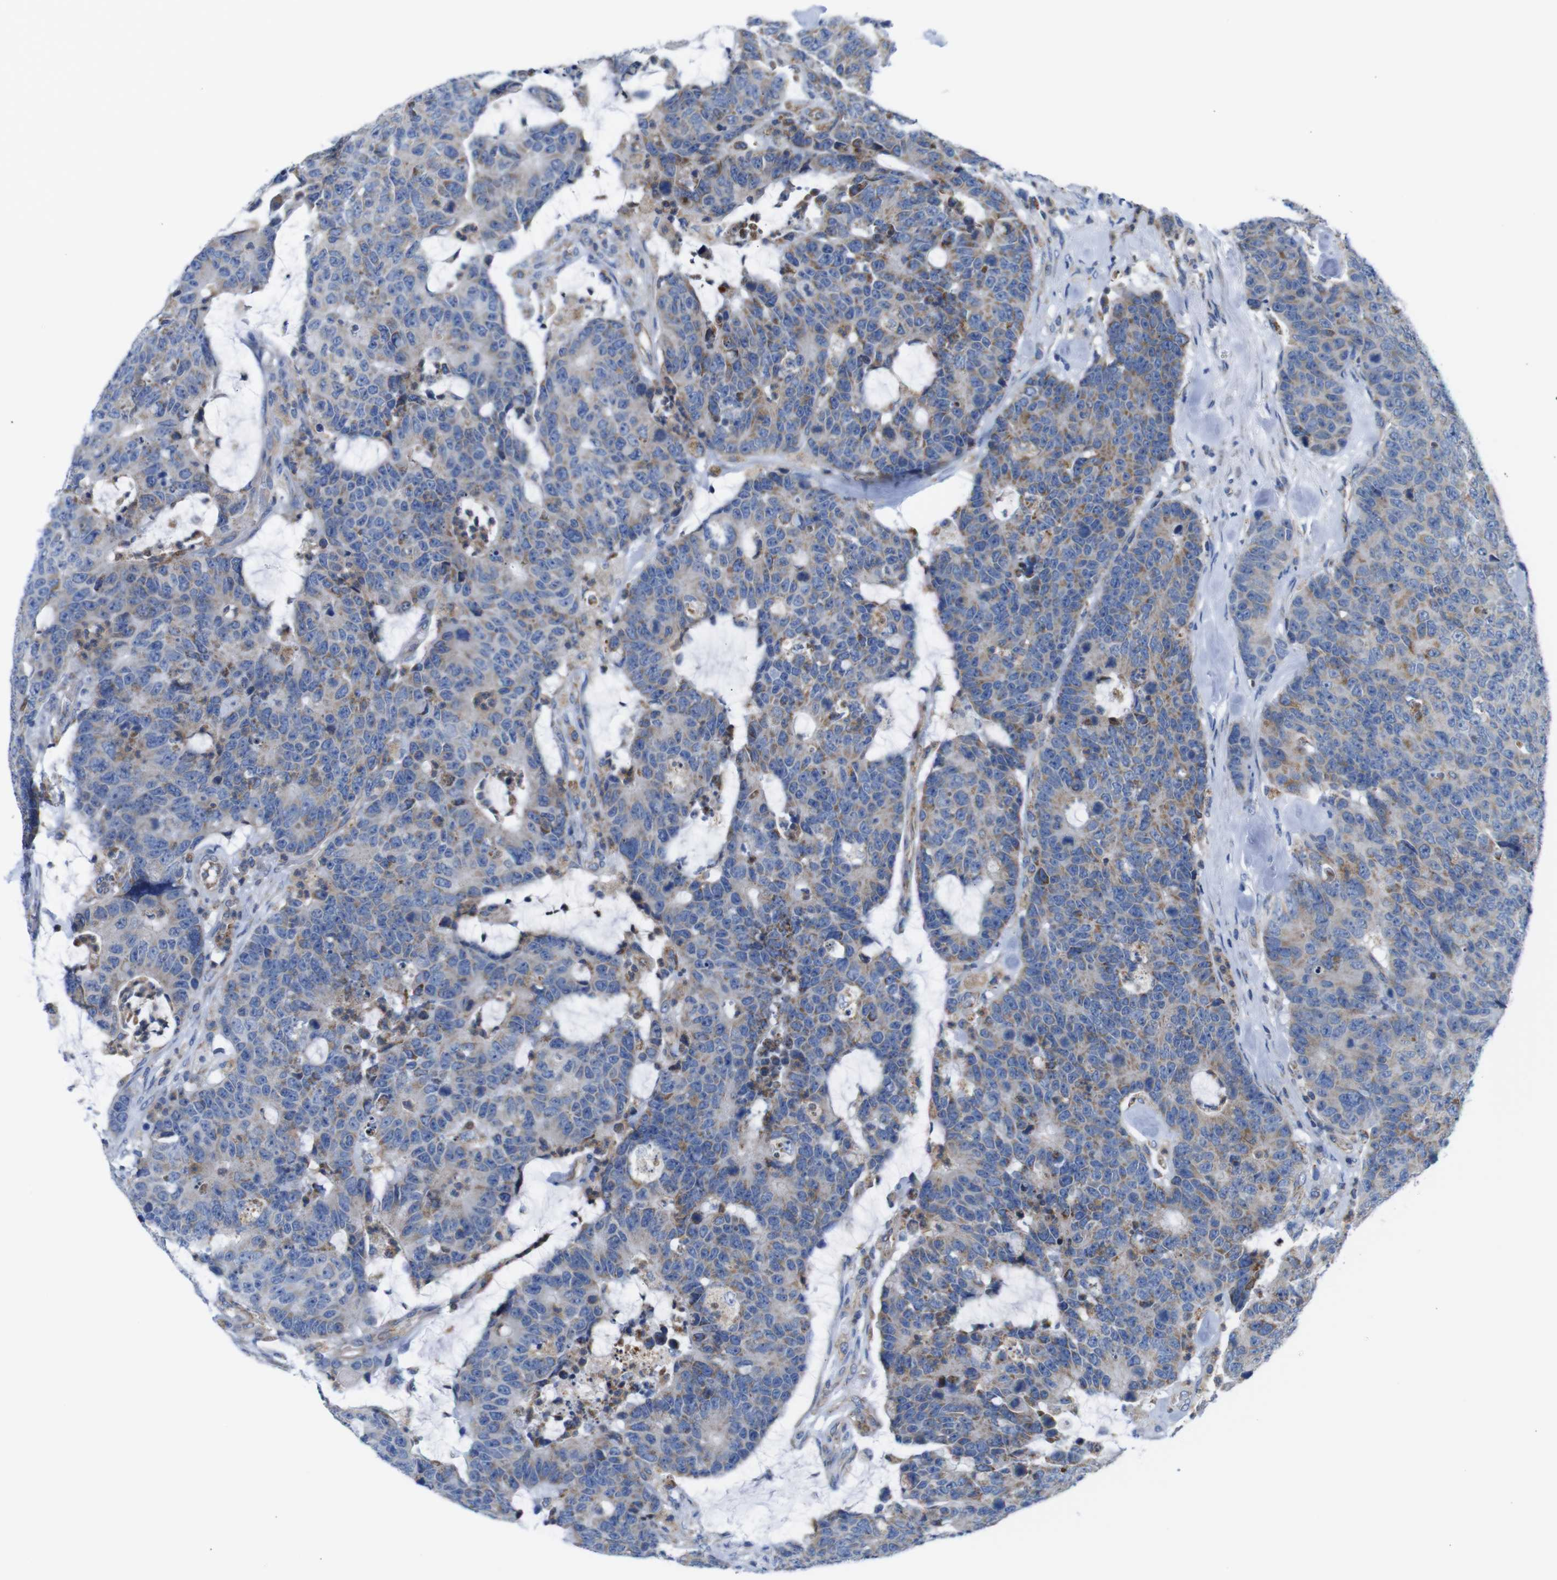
{"staining": {"intensity": "moderate", "quantity": "25%-75%", "location": "cytoplasmic/membranous"}, "tissue": "colorectal cancer", "cell_type": "Tumor cells", "image_type": "cancer", "snomed": [{"axis": "morphology", "description": "Adenocarcinoma, NOS"}, {"axis": "topography", "description": "Colon"}], "caption": "DAB (3,3'-diaminobenzidine) immunohistochemical staining of adenocarcinoma (colorectal) shows moderate cytoplasmic/membranous protein positivity in about 25%-75% of tumor cells. (DAB IHC, brown staining for protein, blue staining for nuclei).", "gene": "PDCD1LG2", "patient": {"sex": "female", "age": 86}}